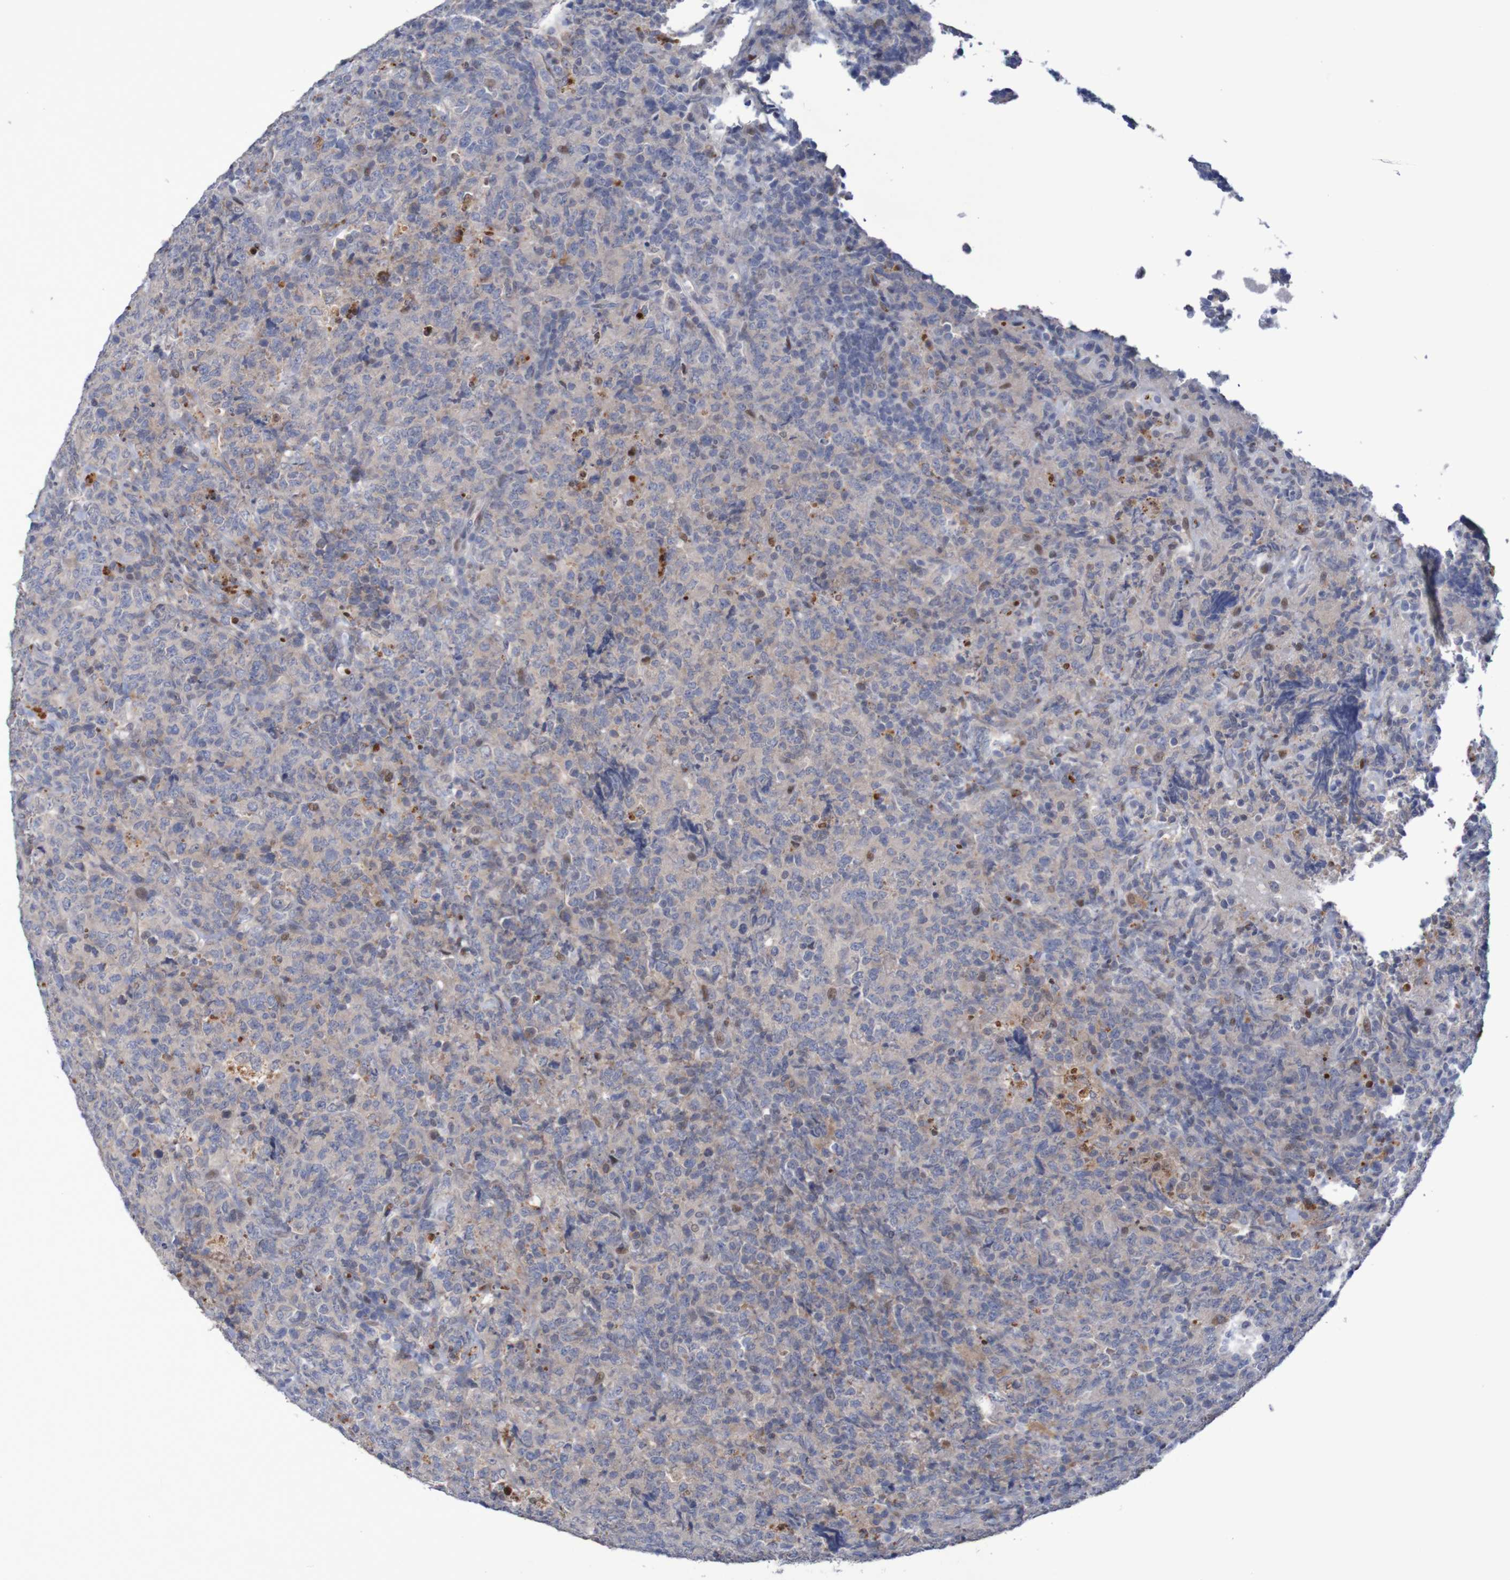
{"staining": {"intensity": "weak", "quantity": "<25%", "location": "nuclear"}, "tissue": "lymphoma", "cell_type": "Tumor cells", "image_type": "cancer", "snomed": [{"axis": "morphology", "description": "Malignant lymphoma, non-Hodgkin's type, High grade"}, {"axis": "topography", "description": "Tonsil"}], "caption": "Immunohistochemistry histopathology image of neoplastic tissue: human lymphoma stained with DAB (3,3'-diaminobenzidine) shows no significant protein expression in tumor cells.", "gene": "FBP2", "patient": {"sex": "female", "age": 36}}